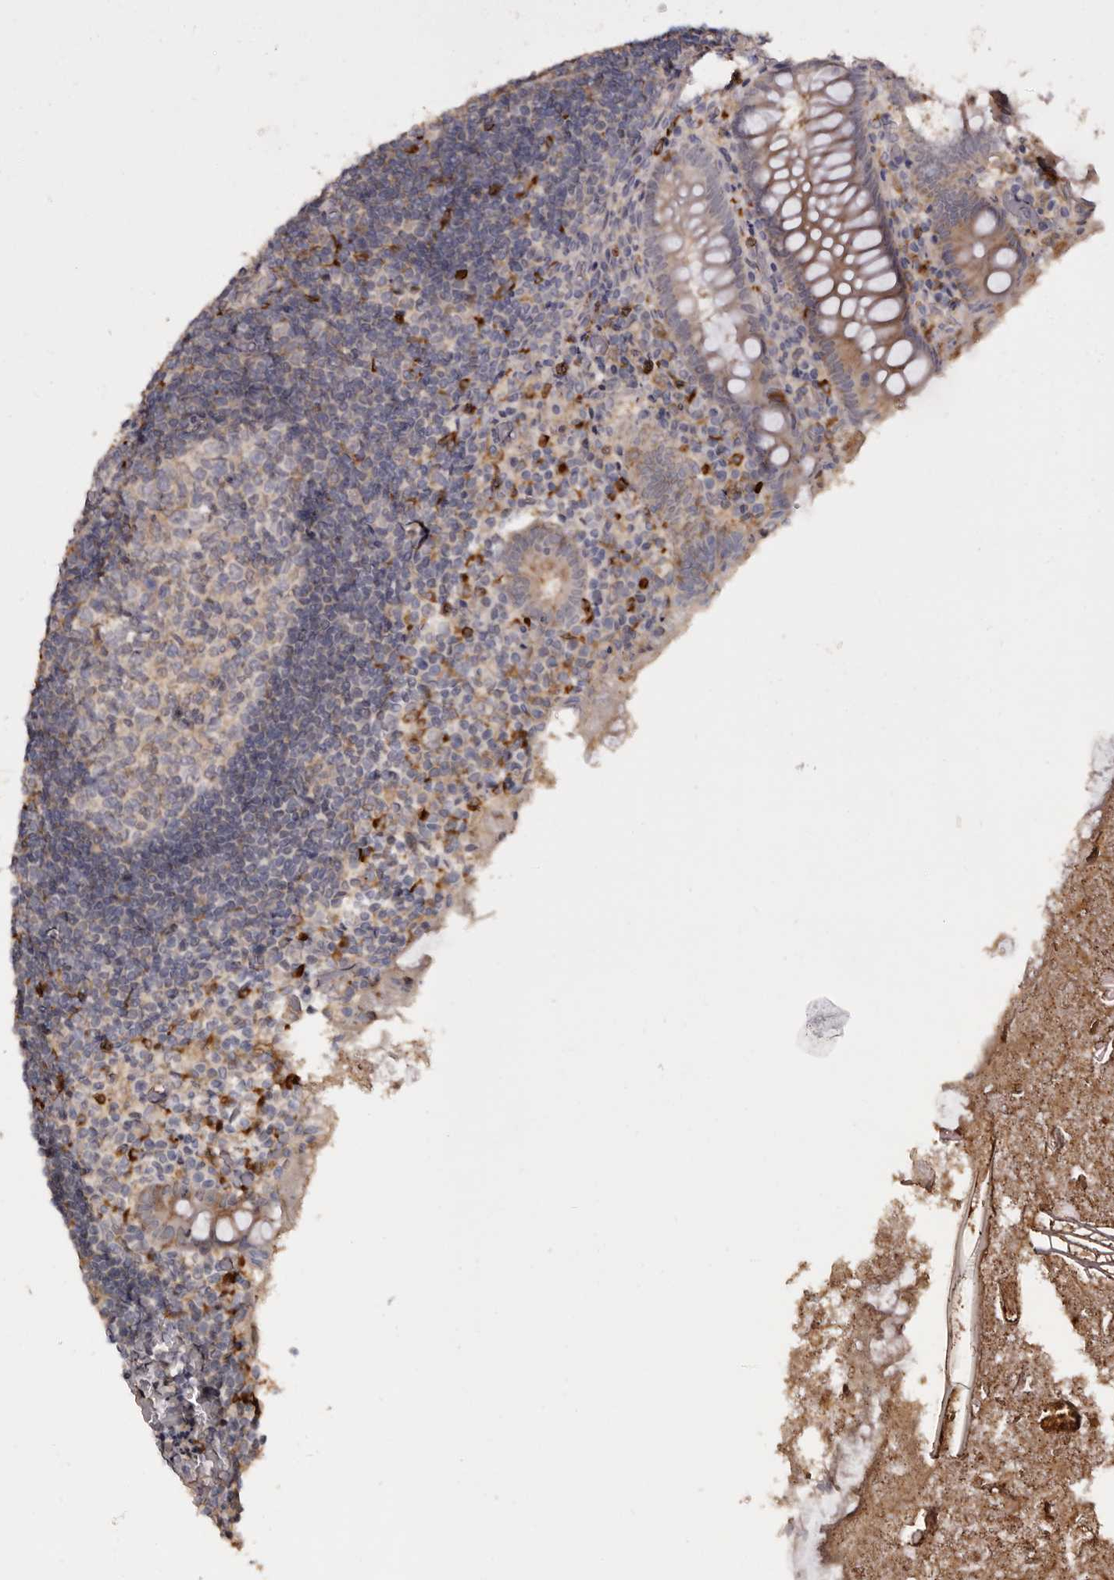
{"staining": {"intensity": "moderate", "quantity": ">75%", "location": "cytoplasmic/membranous"}, "tissue": "appendix", "cell_type": "Glandular cells", "image_type": "normal", "snomed": [{"axis": "morphology", "description": "Normal tissue, NOS"}, {"axis": "topography", "description": "Appendix"}], "caption": "Protein staining demonstrates moderate cytoplasmic/membranous expression in approximately >75% of glandular cells in benign appendix. The staining was performed using DAB (3,3'-diaminobenzidine), with brown indicating positive protein expression. Nuclei are stained blue with hematoxylin.", "gene": "TNNI1", "patient": {"sex": "female", "age": 17}}